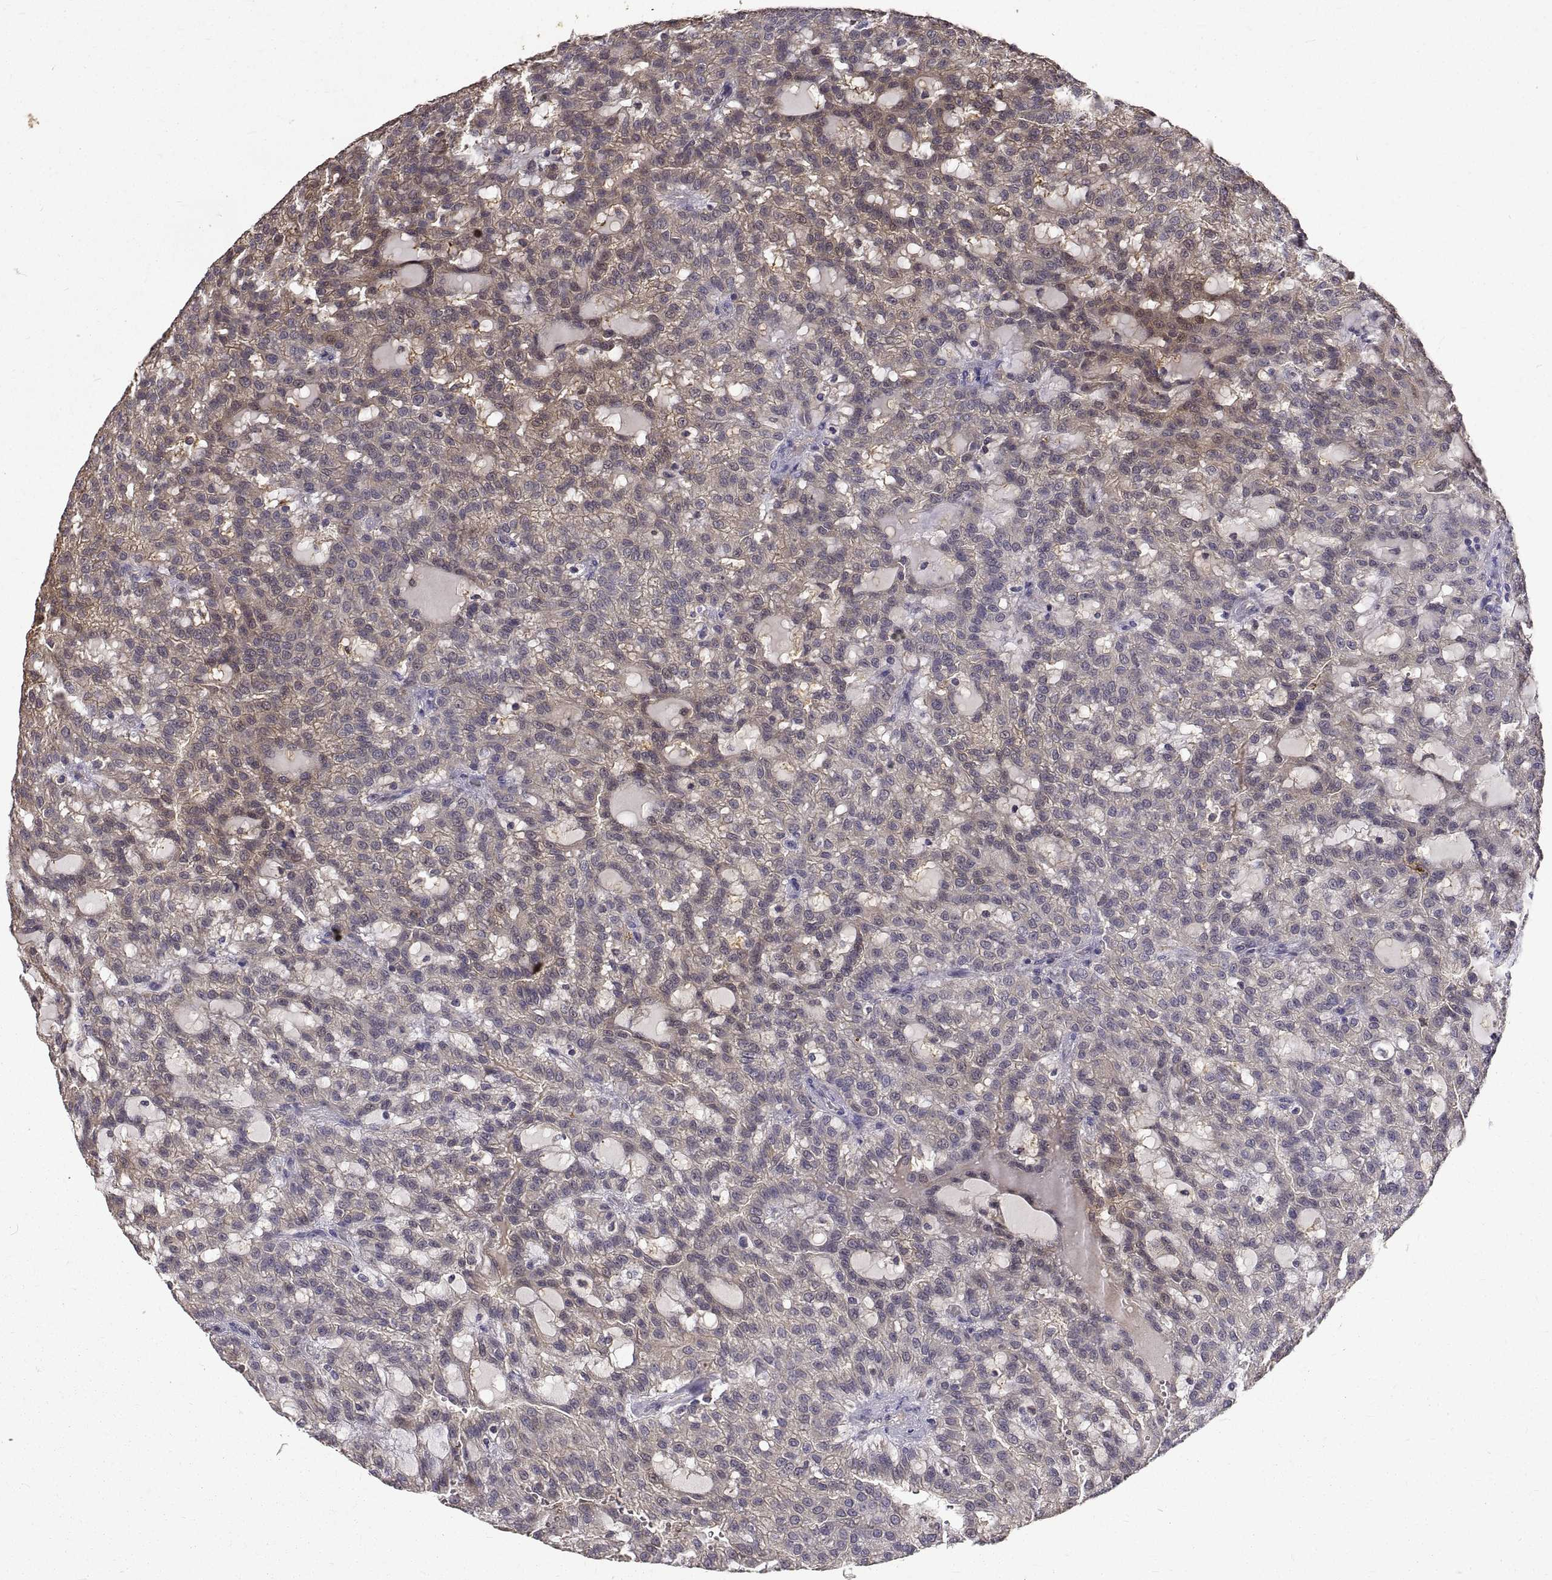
{"staining": {"intensity": "moderate", "quantity": "<25%", "location": "cytoplasmic/membranous,nuclear"}, "tissue": "renal cancer", "cell_type": "Tumor cells", "image_type": "cancer", "snomed": [{"axis": "morphology", "description": "Adenocarcinoma, NOS"}, {"axis": "topography", "description": "Kidney"}], "caption": "A brown stain labels moderate cytoplasmic/membranous and nuclear staining of a protein in renal cancer tumor cells.", "gene": "PEA15", "patient": {"sex": "male", "age": 63}}